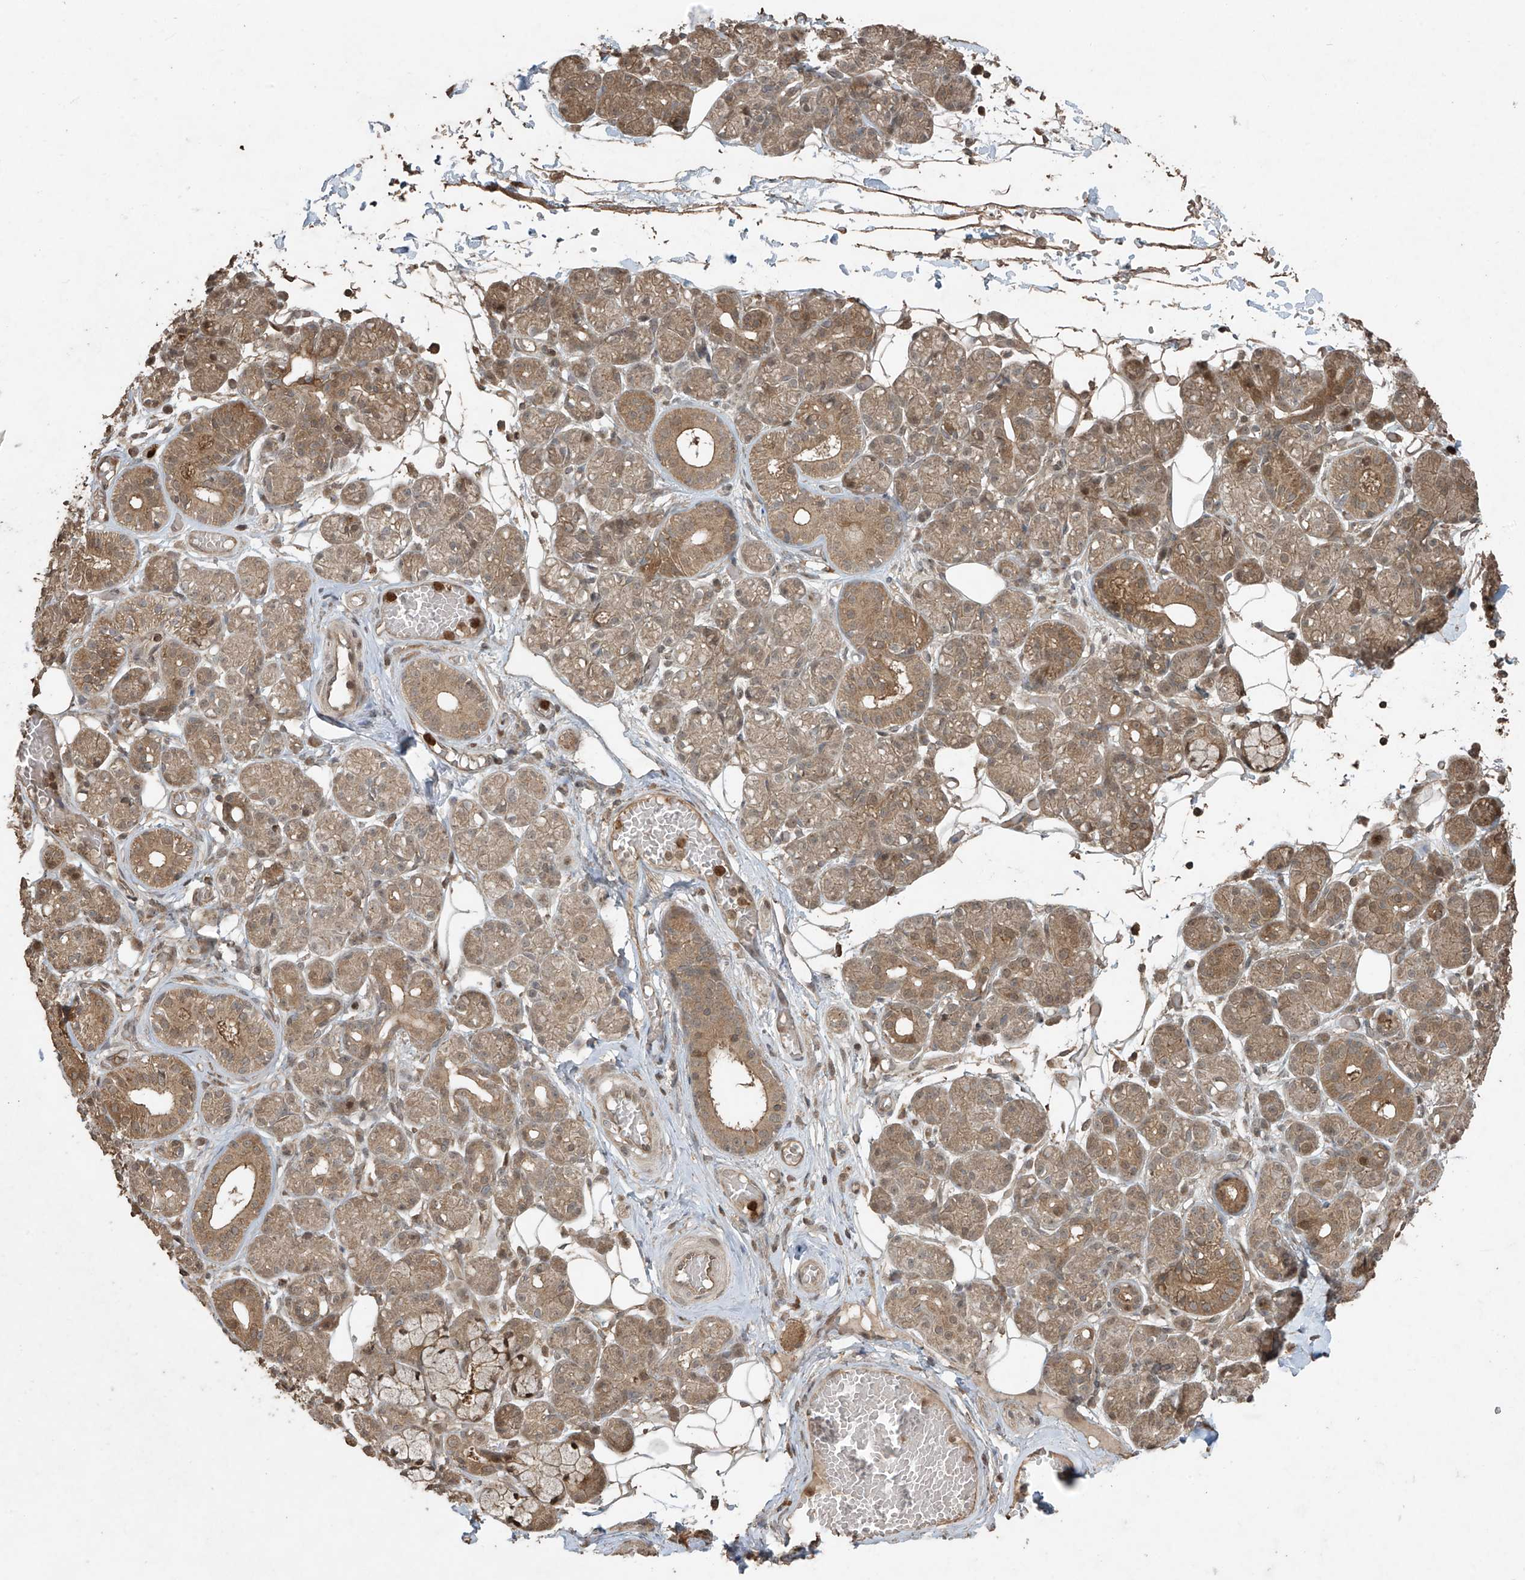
{"staining": {"intensity": "moderate", "quantity": "25%-75%", "location": "cytoplasmic/membranous"}, "tissue": "salivary gland", "cell_type": "Glandular cells", "image_type": "normal", "snomed": [{"axis": "morphology", "description": "Normal tissue, NOS"}, {"axis": "topography", "description": "Salivary gland"}], "caption": "Immunohistochemistry photomicrograph of unremarkable salivary gland stained for a protein (brown), which reveals medium levels of moderate cytoplasmic/membranous staining in about 25%-75% of glandular cells.", "gene": "PGPEP1", "patient": {"sex": "male", "age": 63}}